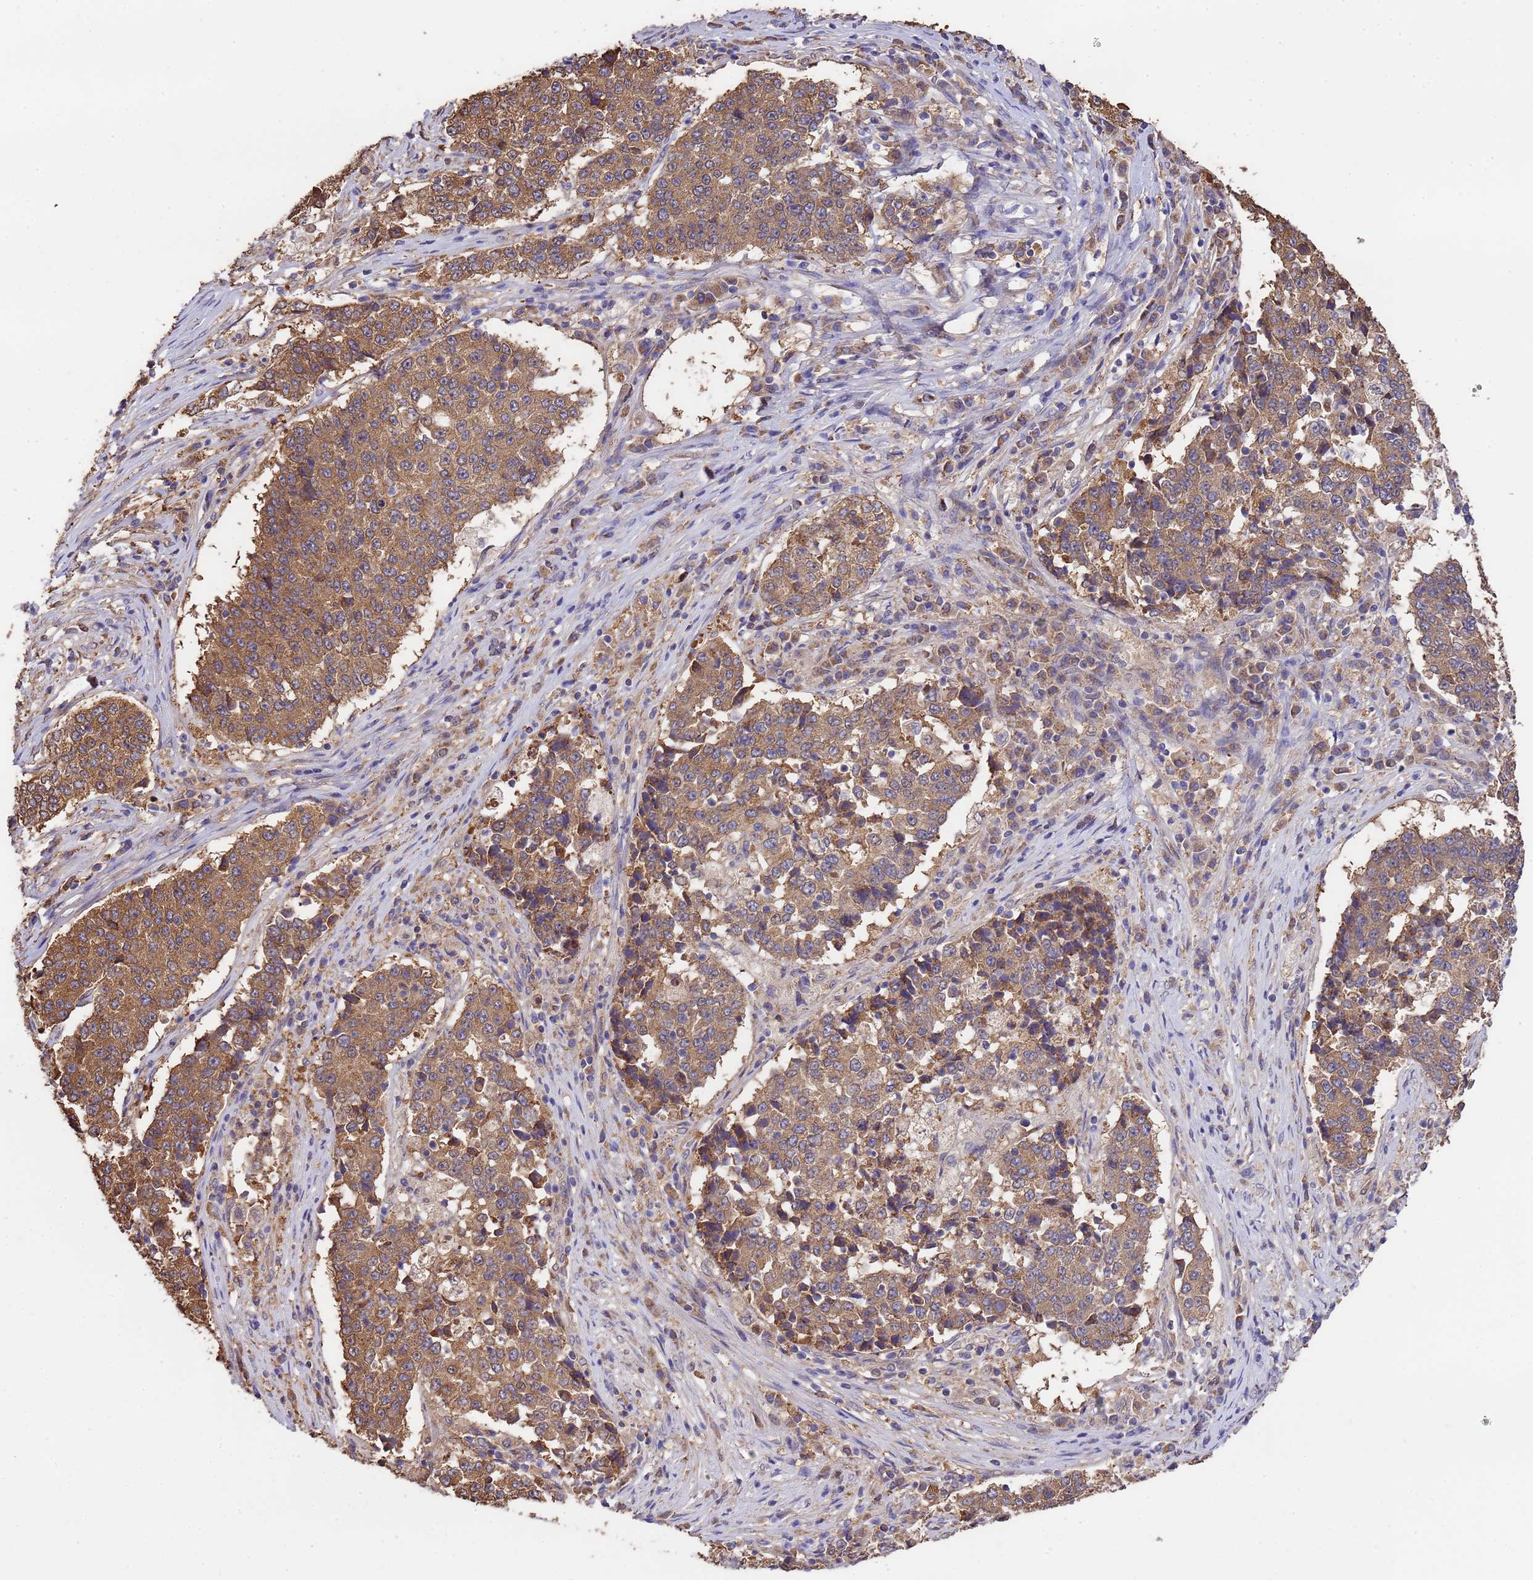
{"staining": {"intensity": "moderate", "quantity": ">75%", "location": "cytoplasmic/membranous"}, "tissue": "stomach cancer", "cell_type": "Tumor cells", "image_type": "cancer", "snomed": [{"axis": "morphology", "description": "Adenocarcinoma, NOS"}, {"axis": "topography", "description": "Stomach"}], "caption": "Immunohistochemical staining of stomach cancer shows moderate cytoplasmic/membranous protein expression in about >75% of tumor cells.", "gene": "NPHP1", "patient": {"sex": "male", "age": 59}}